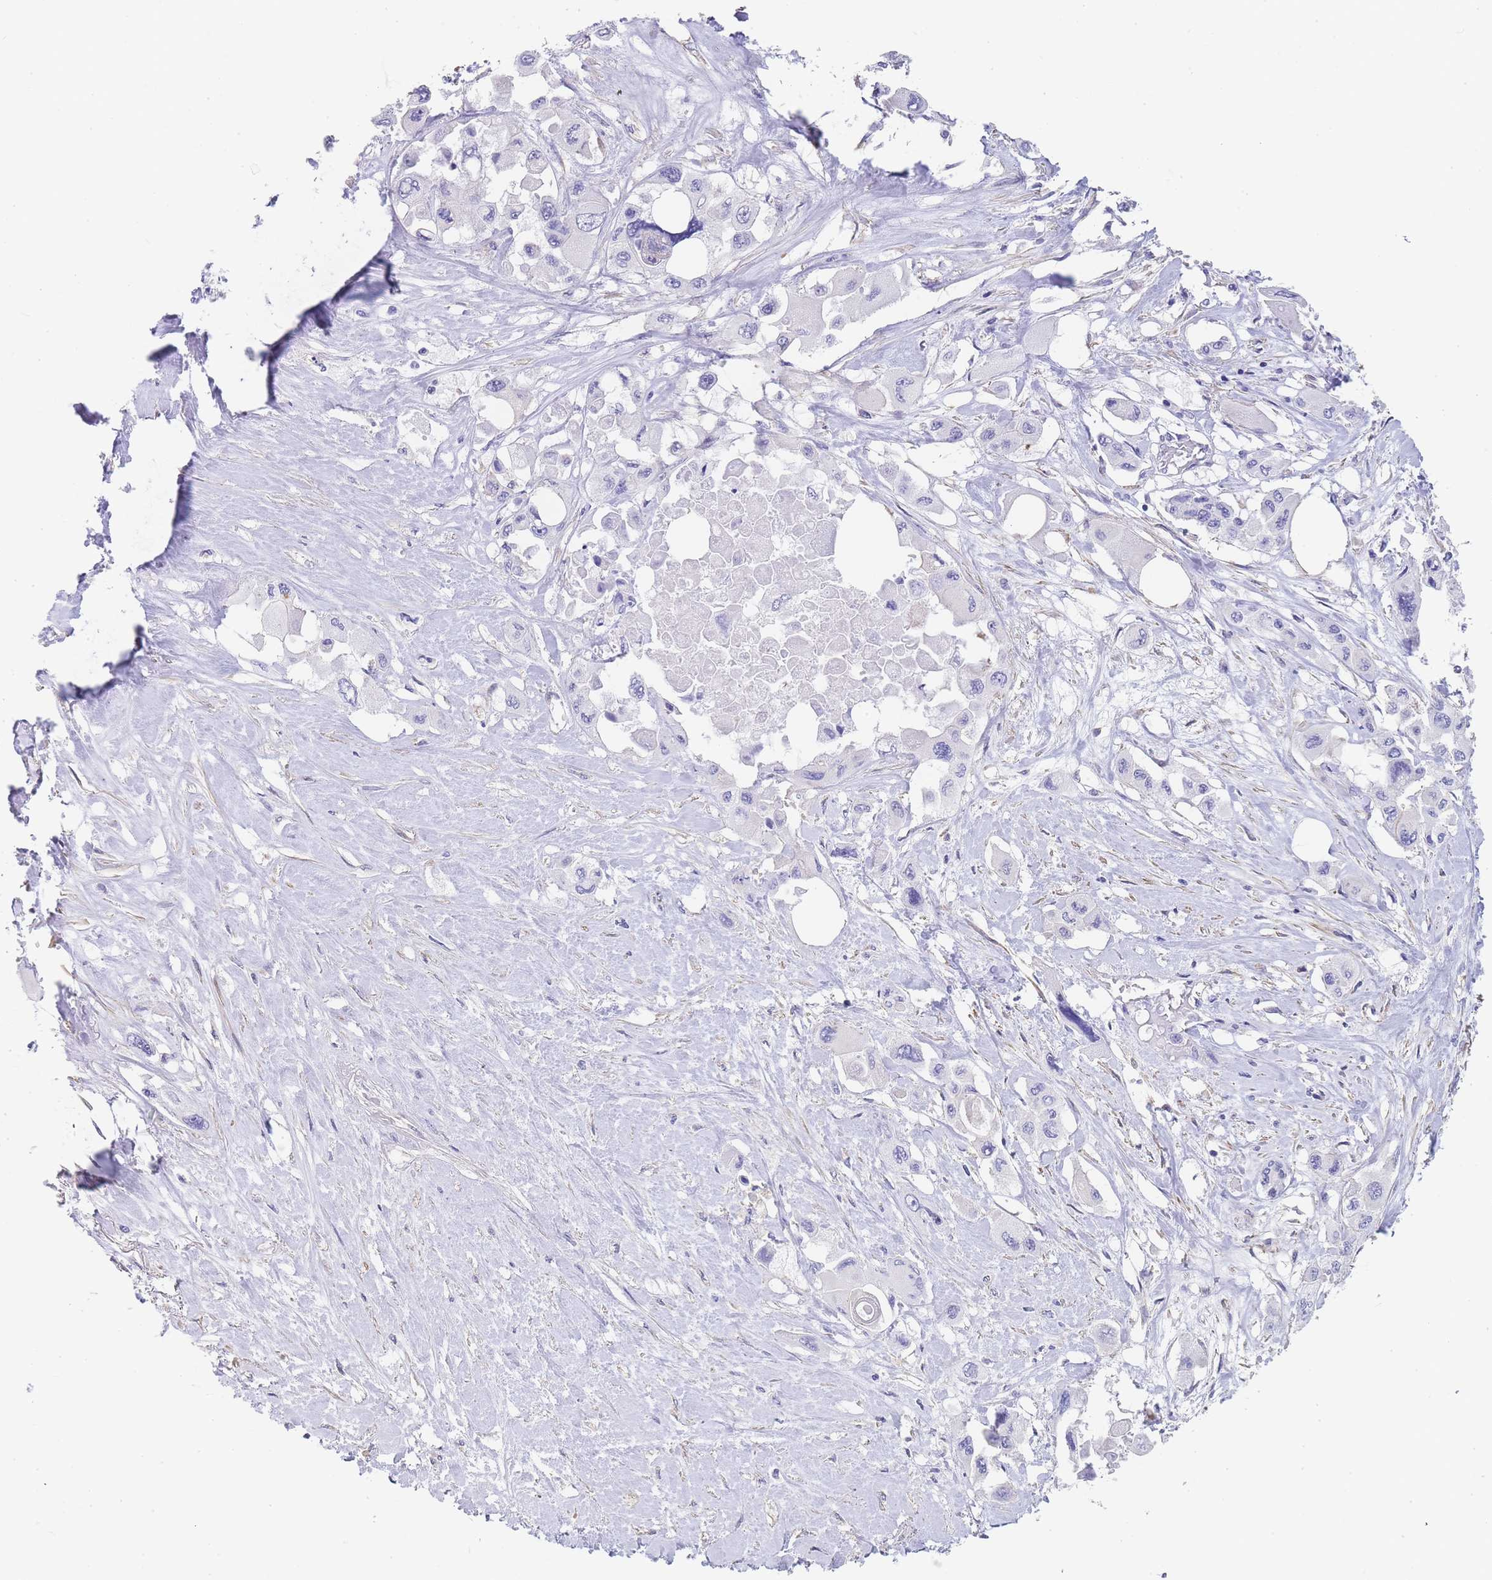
{"staining": {"intensity": "negative", "quantity": "none", "location": "none"}, "tissue": "pancreatic cancer", "cell_type": "Tumor cells", "image_type": "cancer", "snomed": [{"axis": "morphology", "description": "Adenocarcinoma, NOS"}, {"axis": "topography", "description": "Pancreas"}], "caption": "Human pancreatic cancer (adenocarcinoma) stained for a protein using immunohistochemistry (IHC) reveals no positivity in tumor cells.", "gene": "NOP14", "patient": {"sex": "male", "age": 92}}